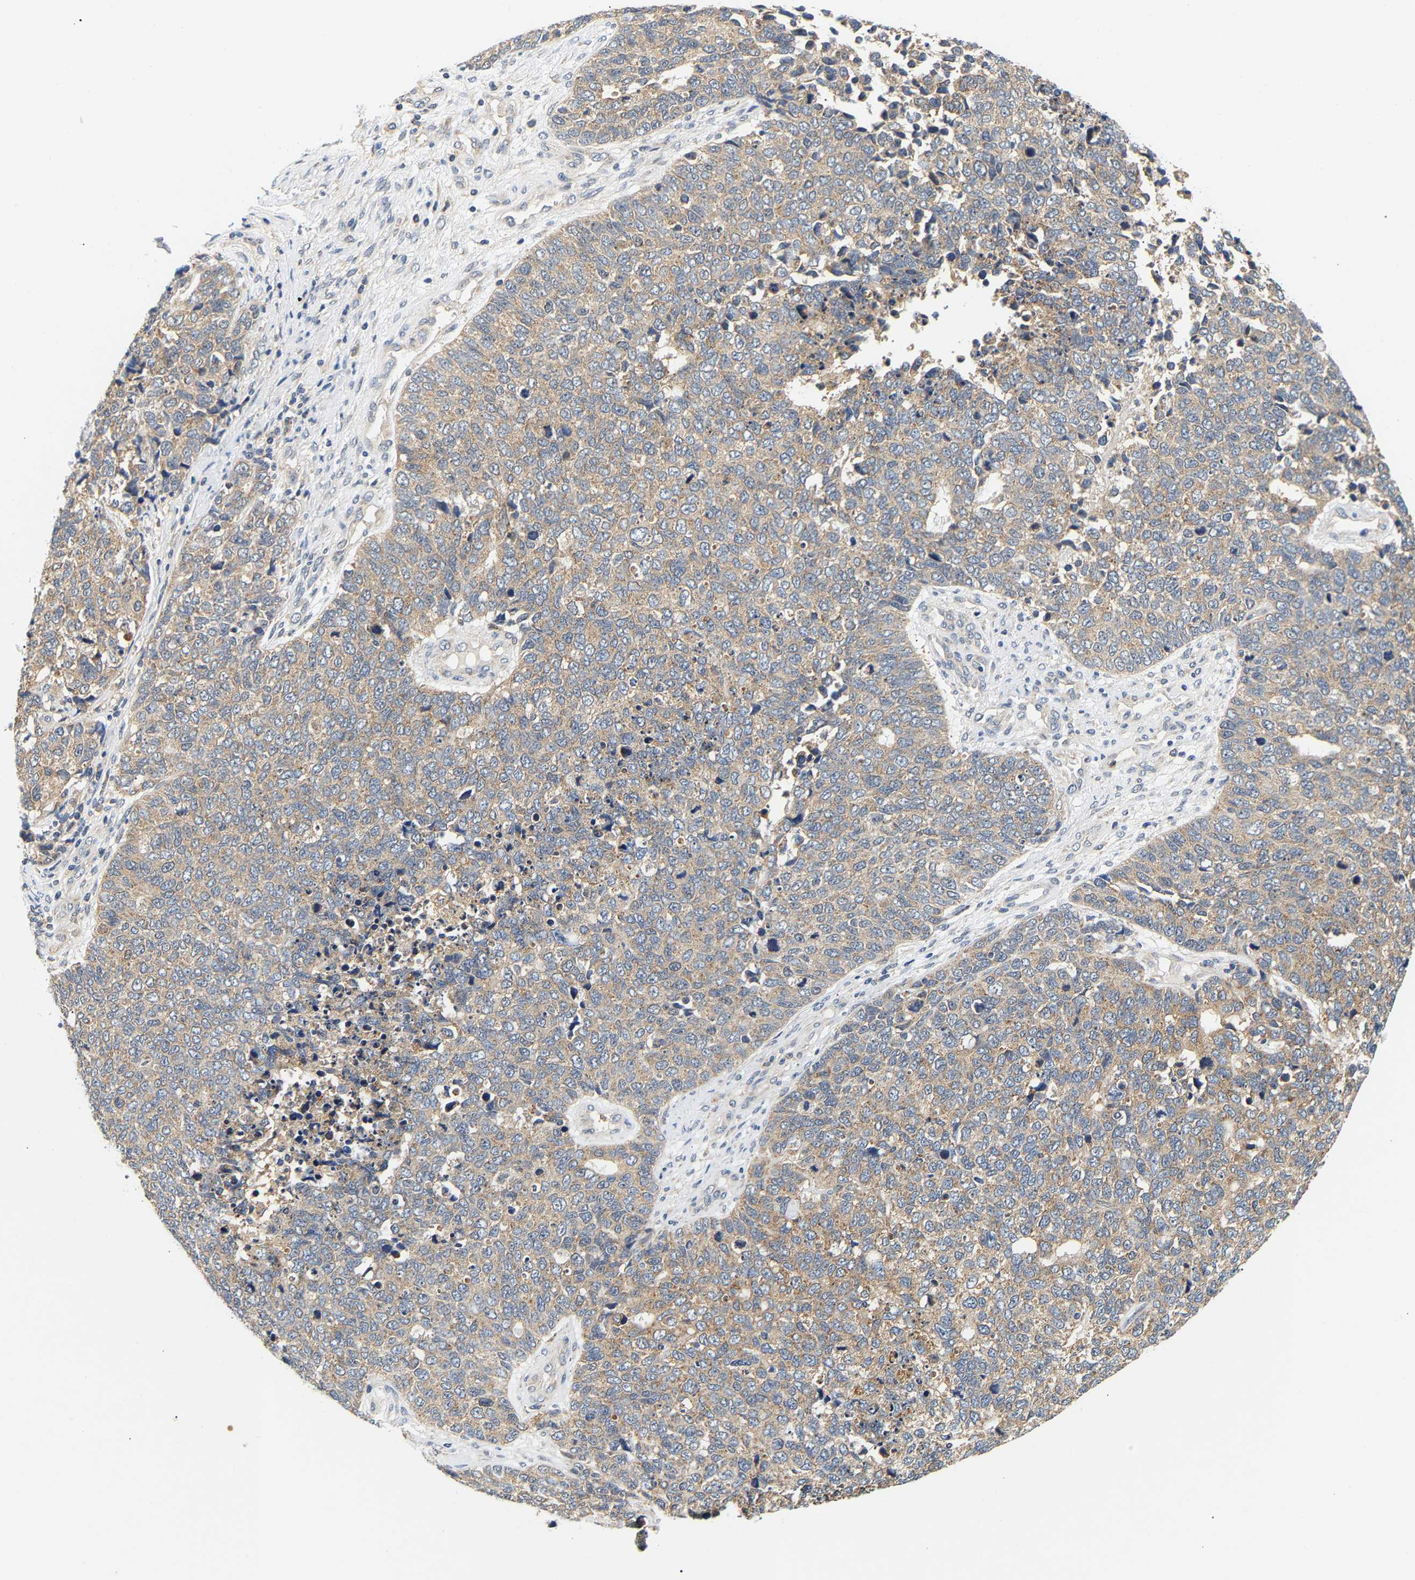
{"staining": {"intensity": "weak", "quantity": ">75%", "location": "cytoplasmic/membranous"}, "tissue": "cervical cancer", "cell_type": "Tumor cells", "image_type": "cancer", "snomed": [{"axis": "morphology", "description": "Squamous cell carcinoma, NOS"}, {"axis": "topography", "description": "Cervix"}], "caption": "This is an image of IHC staining of cervical cancer (squamous cell carcinoma), which shows weak staining in the cytoplasmic/membranous of tumor cells.", "gene": "PPID", "patient": {"sex": "female", "age": 63}}